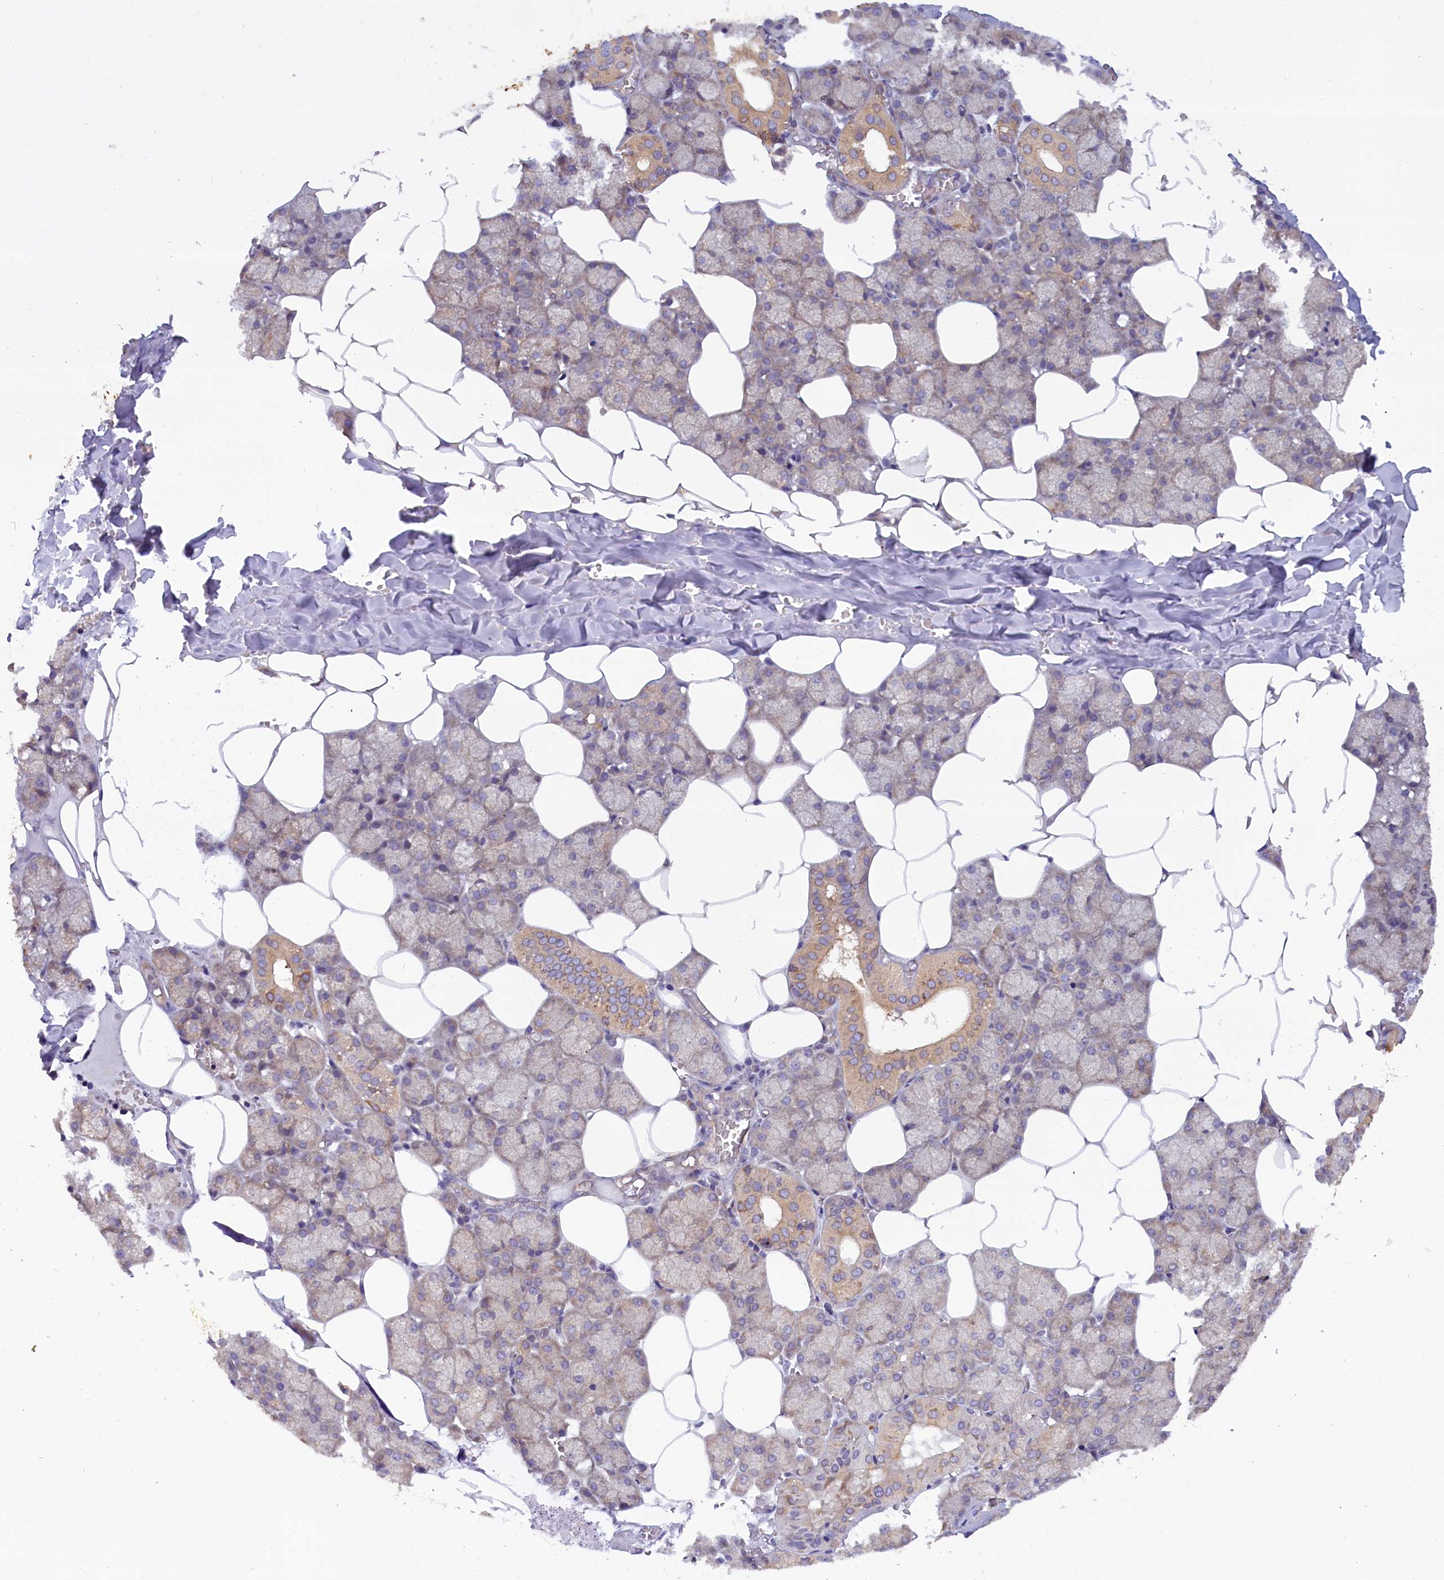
{"staining": {"intensity": "moderate", "quantity": "25%-75%", "location": "cytoplasmic/membranous"}, "tissue": "salivary gland", "cell_type": "Glandular cells", "image_type": "normal", "snomed": [{"axis": "morphology", "description": "Normal tissue, NOS"}, {"axis": "topography", "description": "Salivary gland"}], "caption": "Immunohistochemistry (IHC) of benign human salivary gland exhibits medium levels of moderate cytoplasmic/membranous positivity in approximately 25%-75% of glandular cells.", "gene": "CCDC9B", "patient": {"sex": "male", "age": 62}}